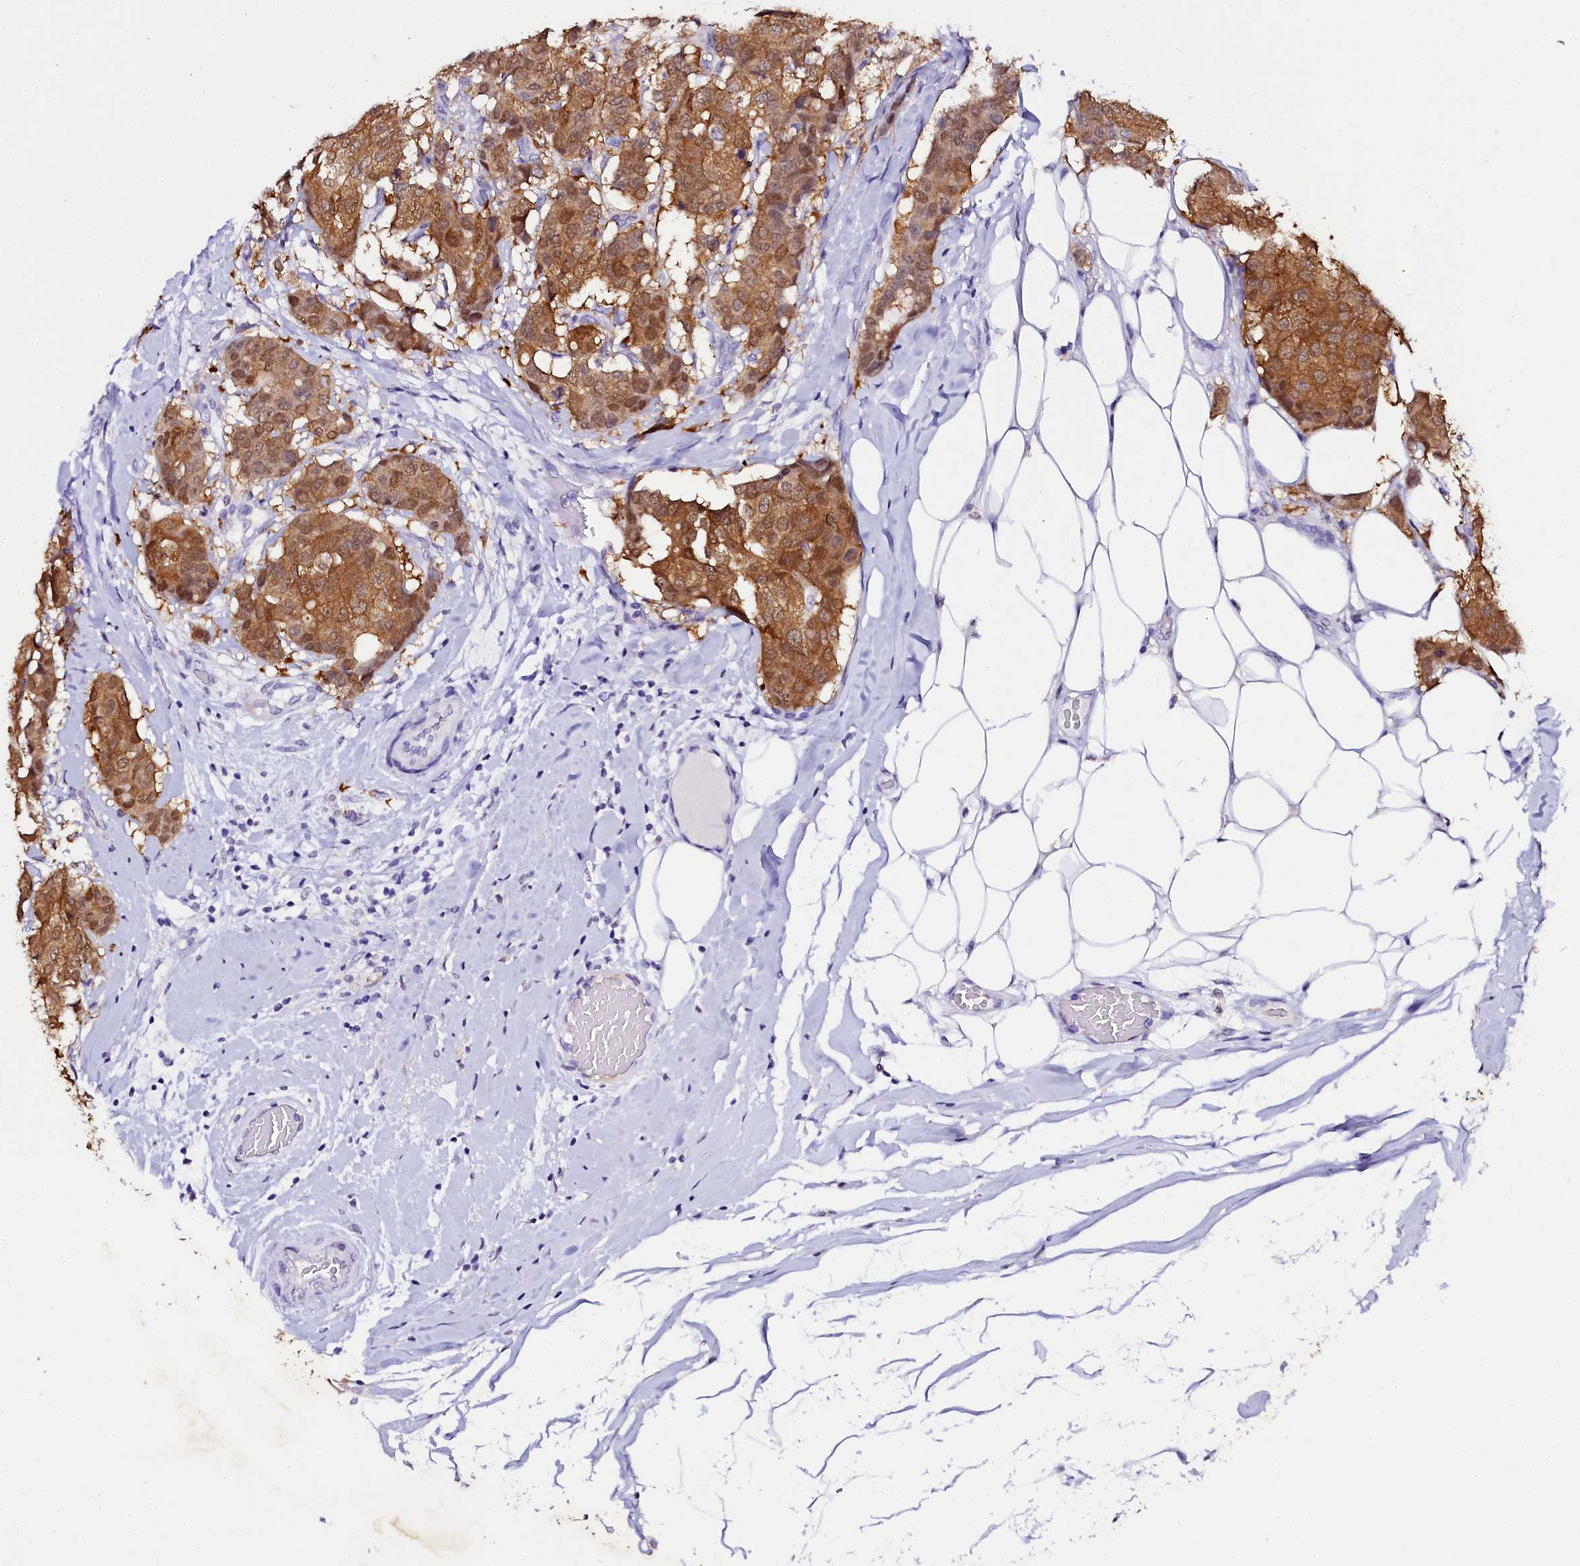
{"staining": {"intensity": "strong", "quantity": ">75%", "location": "cytoplasmic/membranous,nuclear"}, "tissue": "breast cancer", "cell_type": "Tumor cells", "image_type": "cancer", "snomed": [{"axis": "morphology", "description": "Duct carcinoma"}, {"axis": "topography", "description": "Breast"}], "caption": "DAB (3,3'-diaminobenzidine) immunohistochemical staining of breast cancer (invasive ductal carcinoma) shows strong cytoplasmic/membranous and nuclear protein staining in about >75% of tumor cells.", "gene": "SORD", "patient": {"sex": "female", "age": 75}}